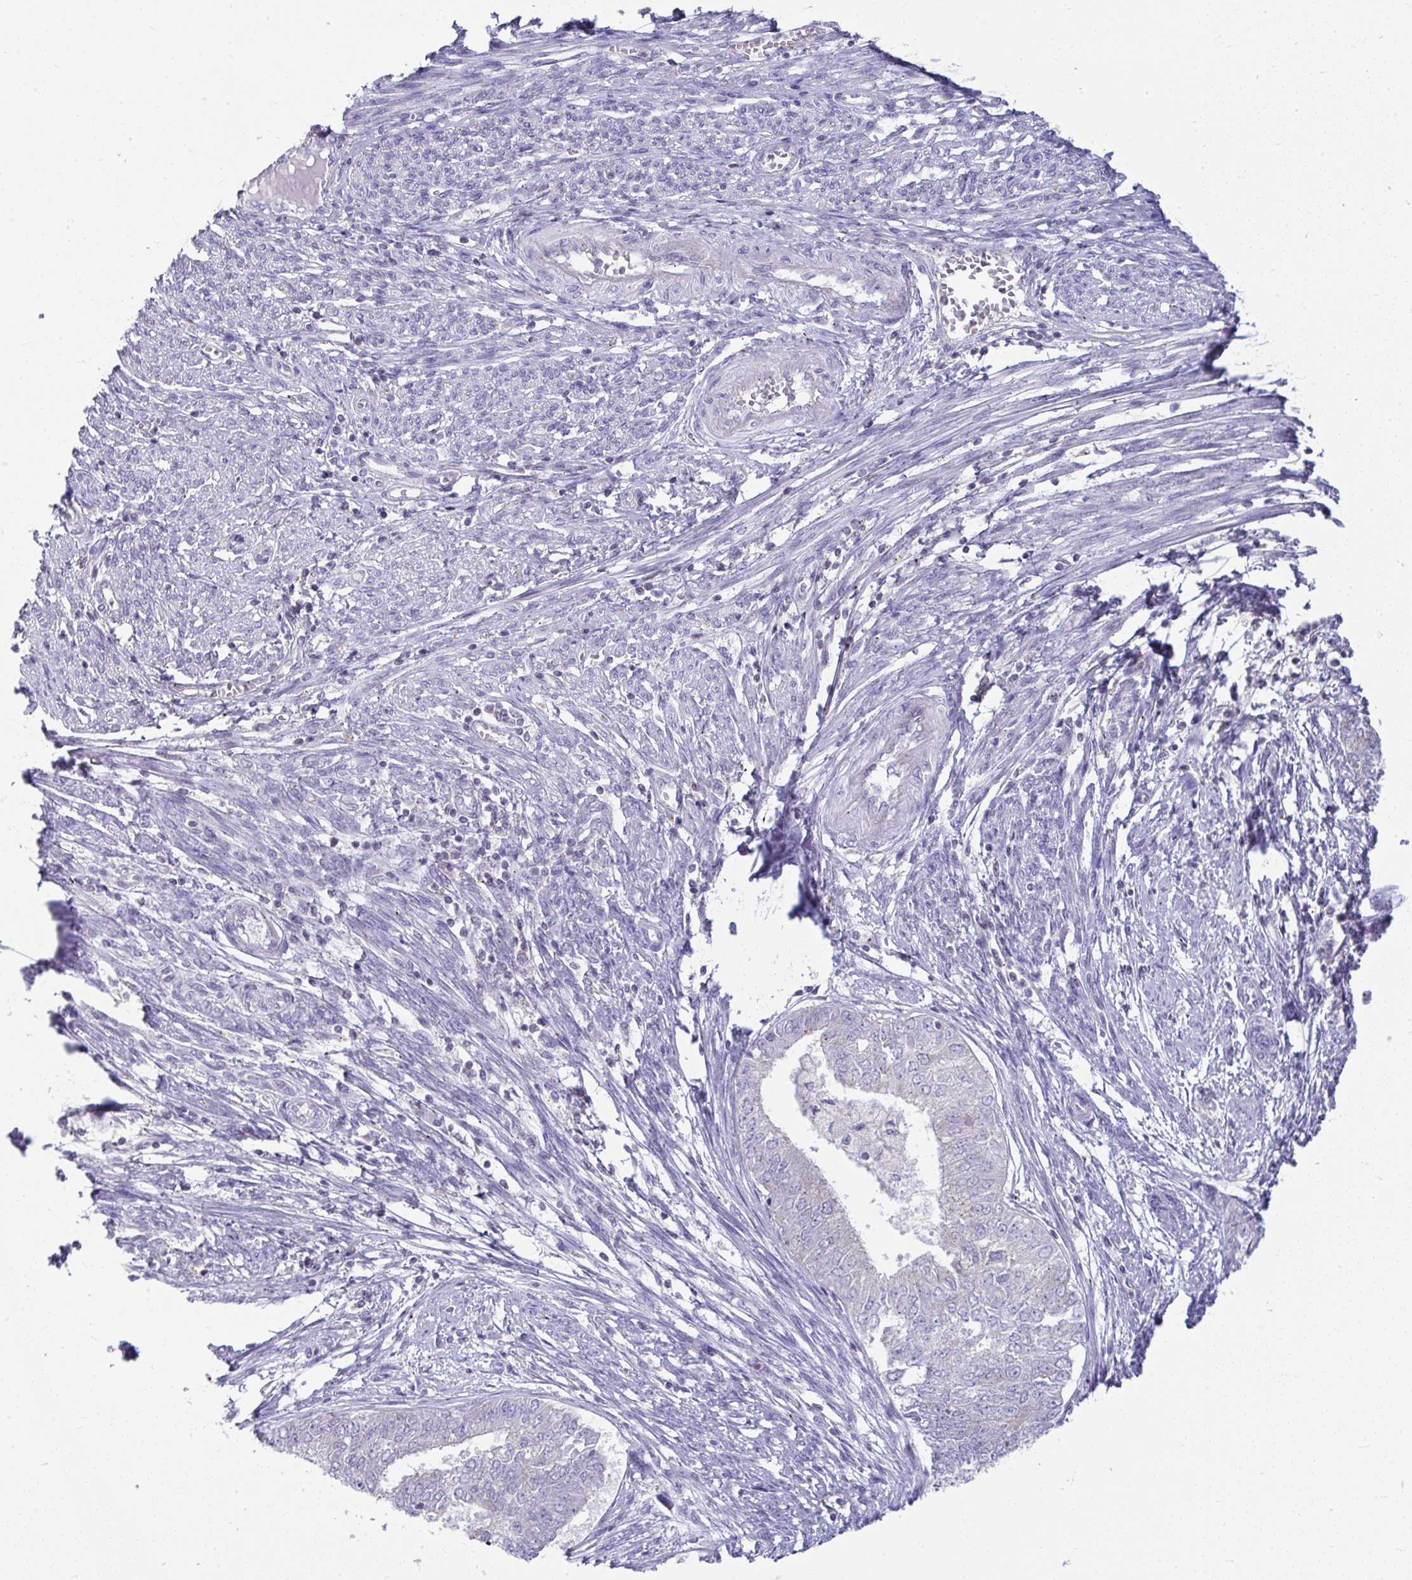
{"staining": {"intensity": "negative", "quantity": "none", "location": "none"}, "tissue": "endometrial cancer", "cell_type": "Tumor cells", "image_type": "cancer", "snomed": [{"axis": "morphology", "description": "Adenocarcinoma, NOS"}, {"axis": "topography", "description": "Endometrium"}], "caption": "Immunohistochemistry image of neoplastic tissue: endometrial cancer stained with DAB shows no significant protein staining in tumor cells.", "gene": "VPS4B", "patient": {"sex": "female", "age": 62}}